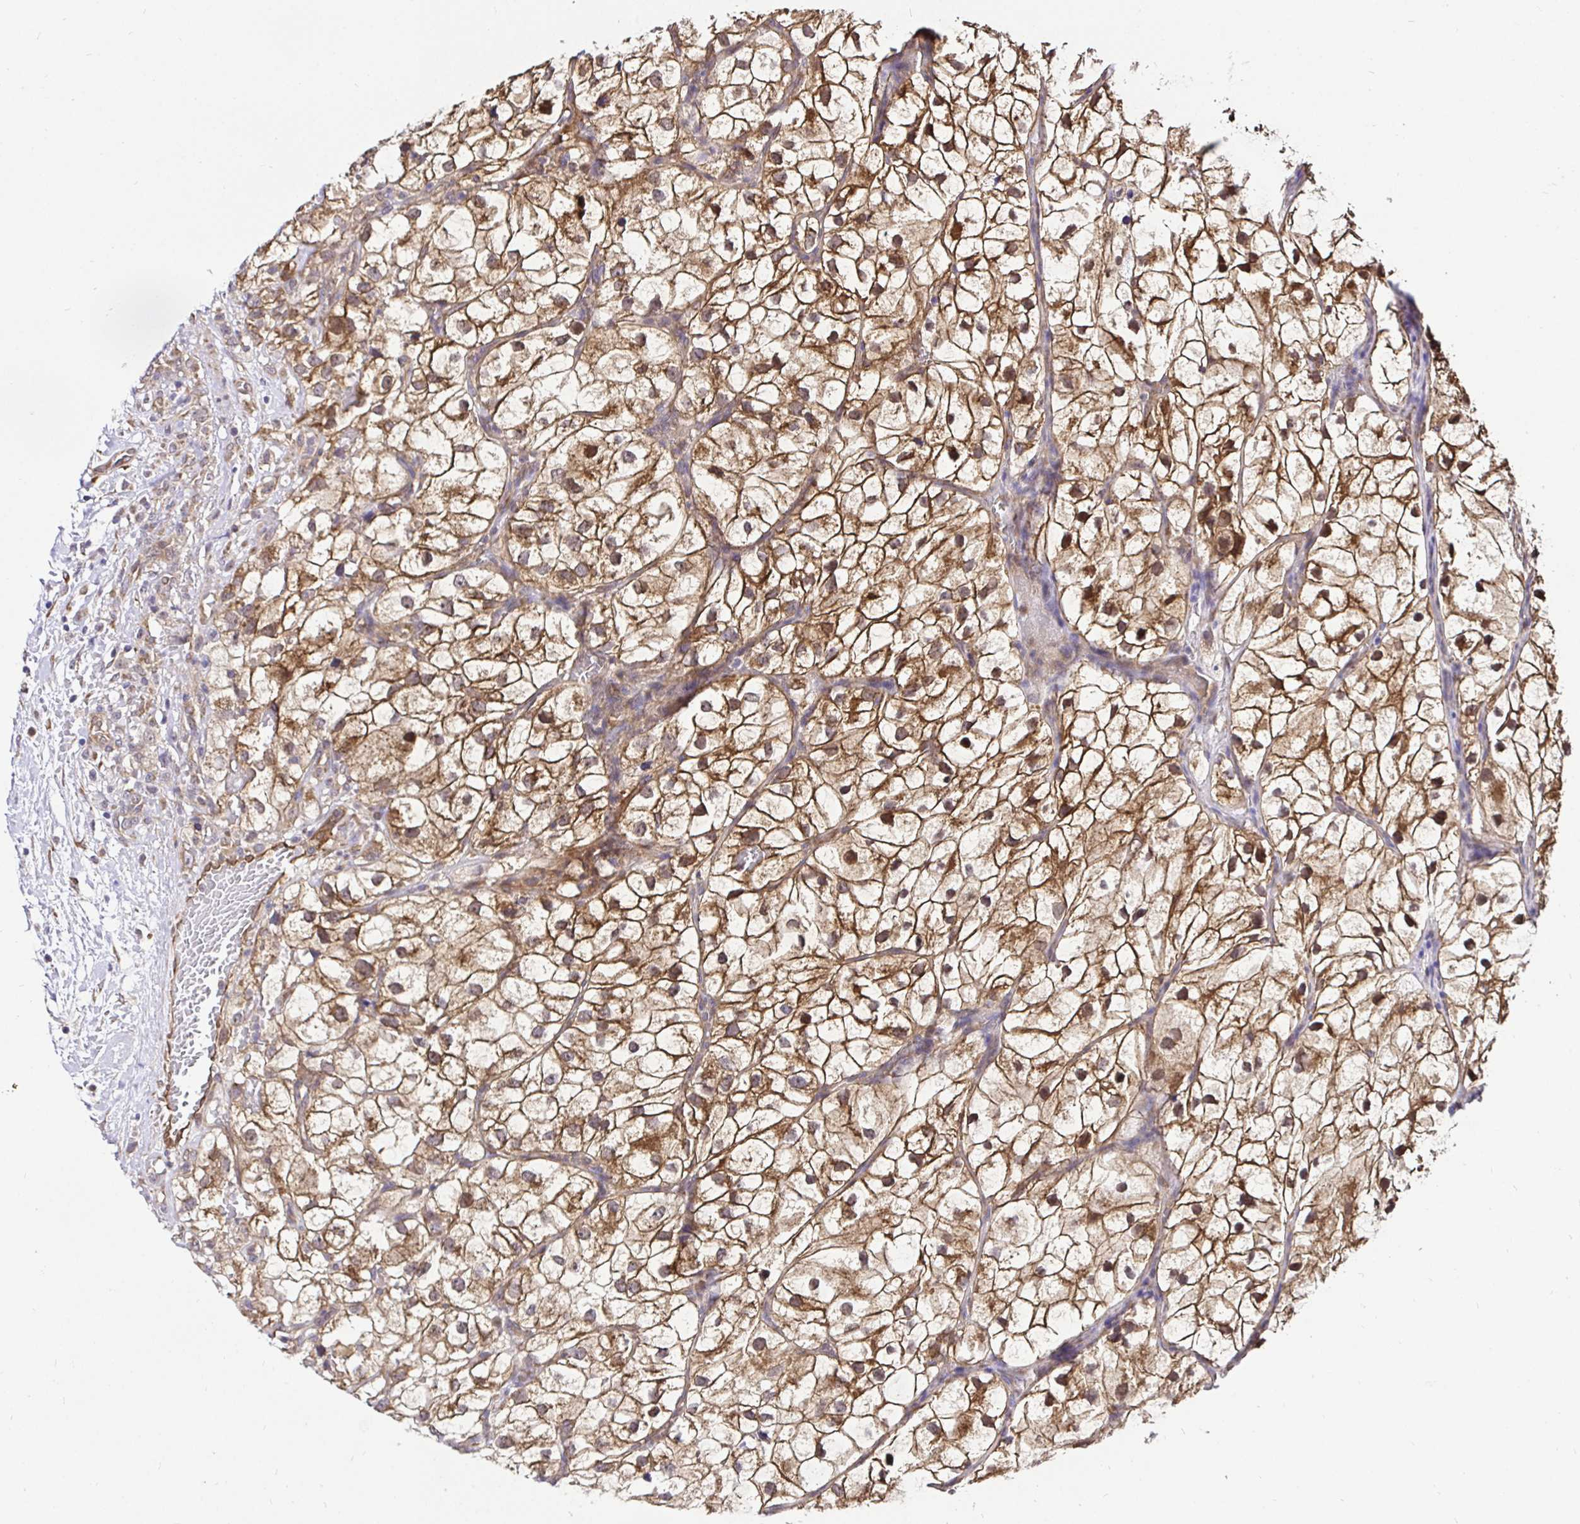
{"staining": {"intensity": "moderate", "quantity": ">75%", "location": "cytoplasmic/membranous"}, "tissue": "renal cancer", "cell_type": "Tumor cells", "image_type": "cancer", "snomed": [{"axis": "morphology", "description": "Adenocarcinoma, NOS"}, {"axis": "topography", "description": "Kidney"}], "caption": "This micrograph reveals immunohistochemistry staining of renal adenocarcinoma, with medium moderate cytoplasmic/membranous staining in approximately >75% of tumor cells.", "gene": "CCDC122", "patient": {"sex": "male", "age": 59}}